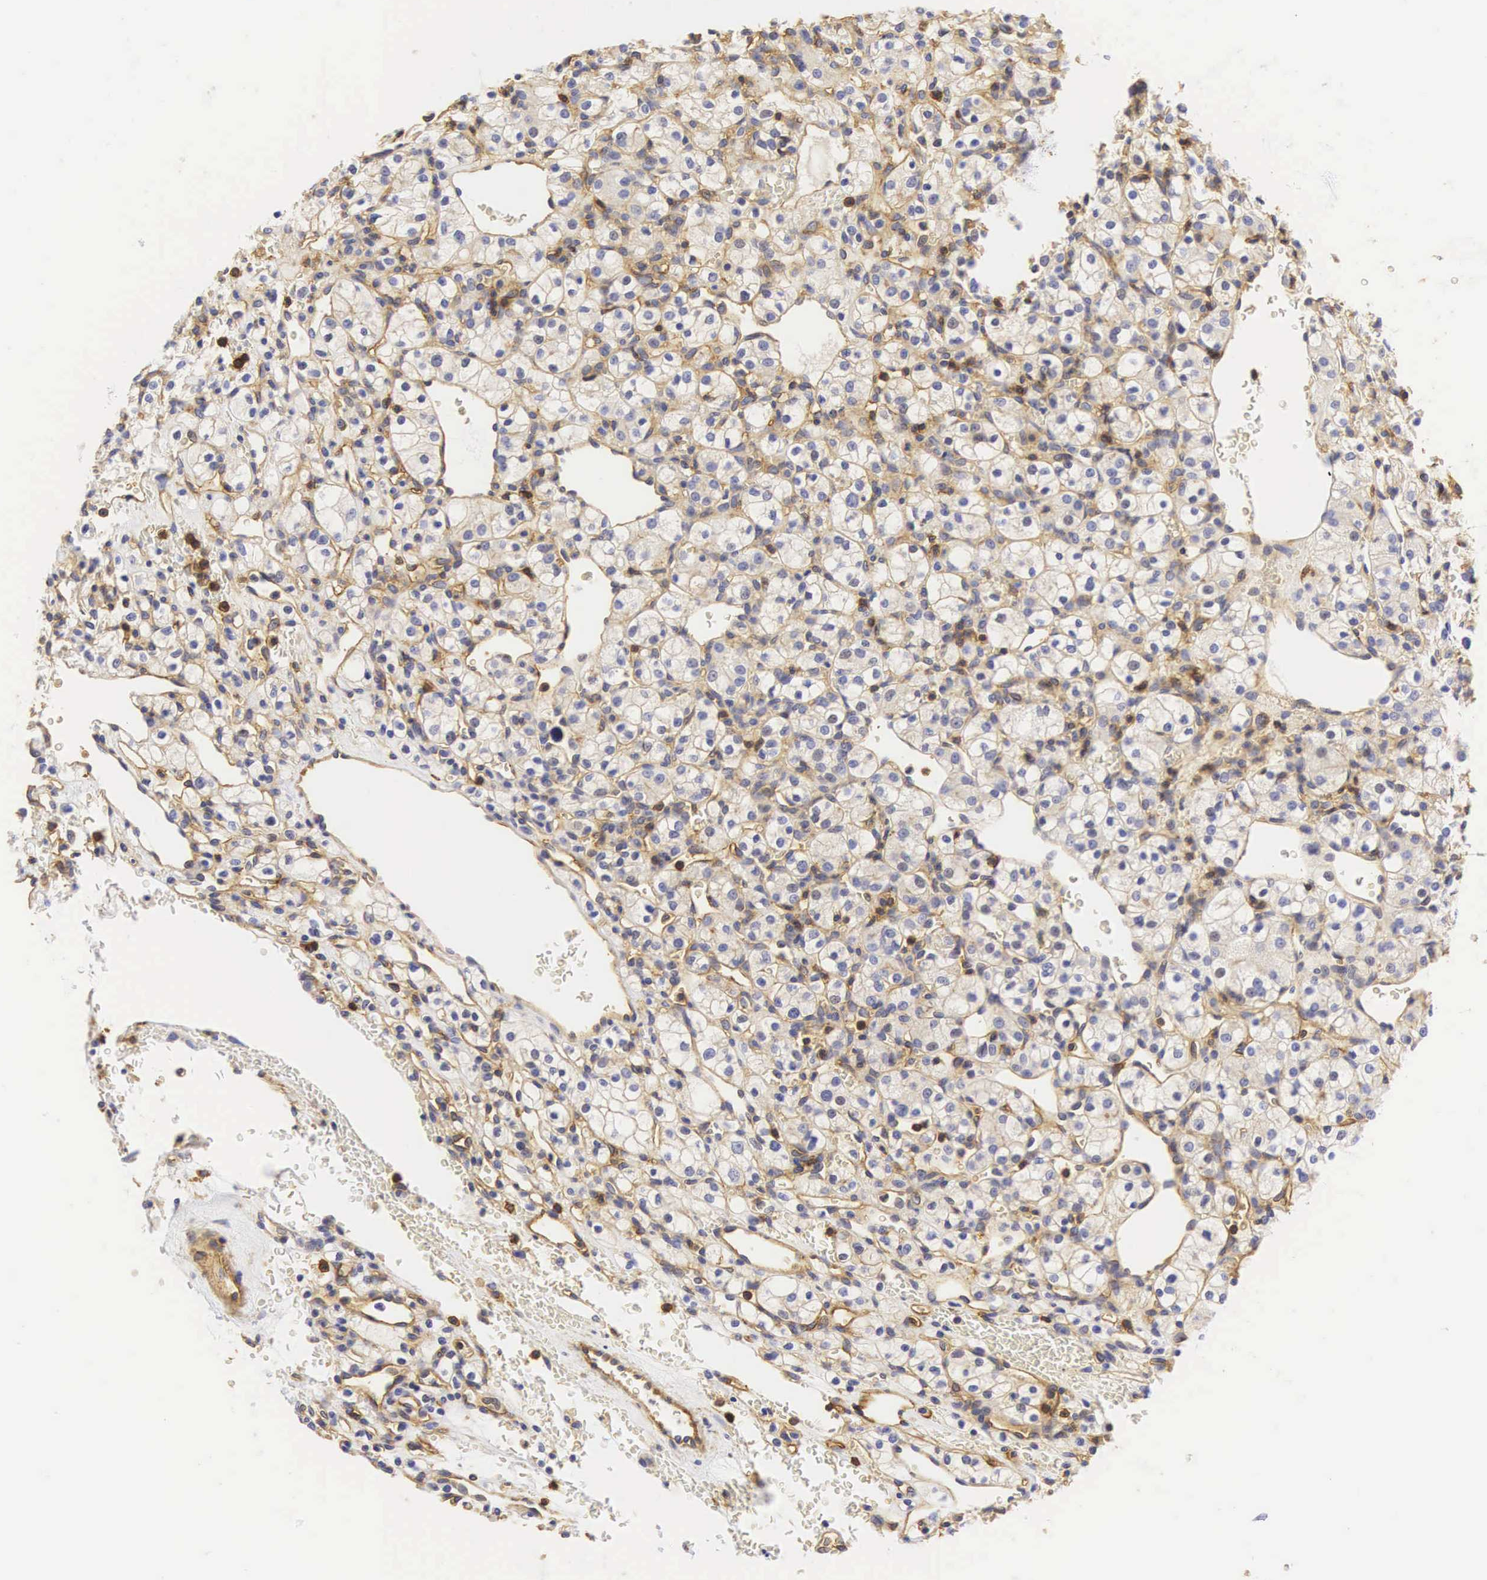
{"staining": {"intensity": "negative", "quantity": "none", "location": "none"}, "tissue": "renal cancer", "cell_type": "Tumor cells", "image_type": "cancer", "snomed": [{"axis": "morphology", "description": "Adenocarcinoma, NOS"}, {"axis": "topography", "description": "Kidney"}], "caption": "IHC photomicrograph of human adenocarcinoma (renal) stained for a protein (brown), which reveals no positivity in tumor cells.", "gene": "CD99", "patient": {"sex": "female", "age": 62}}